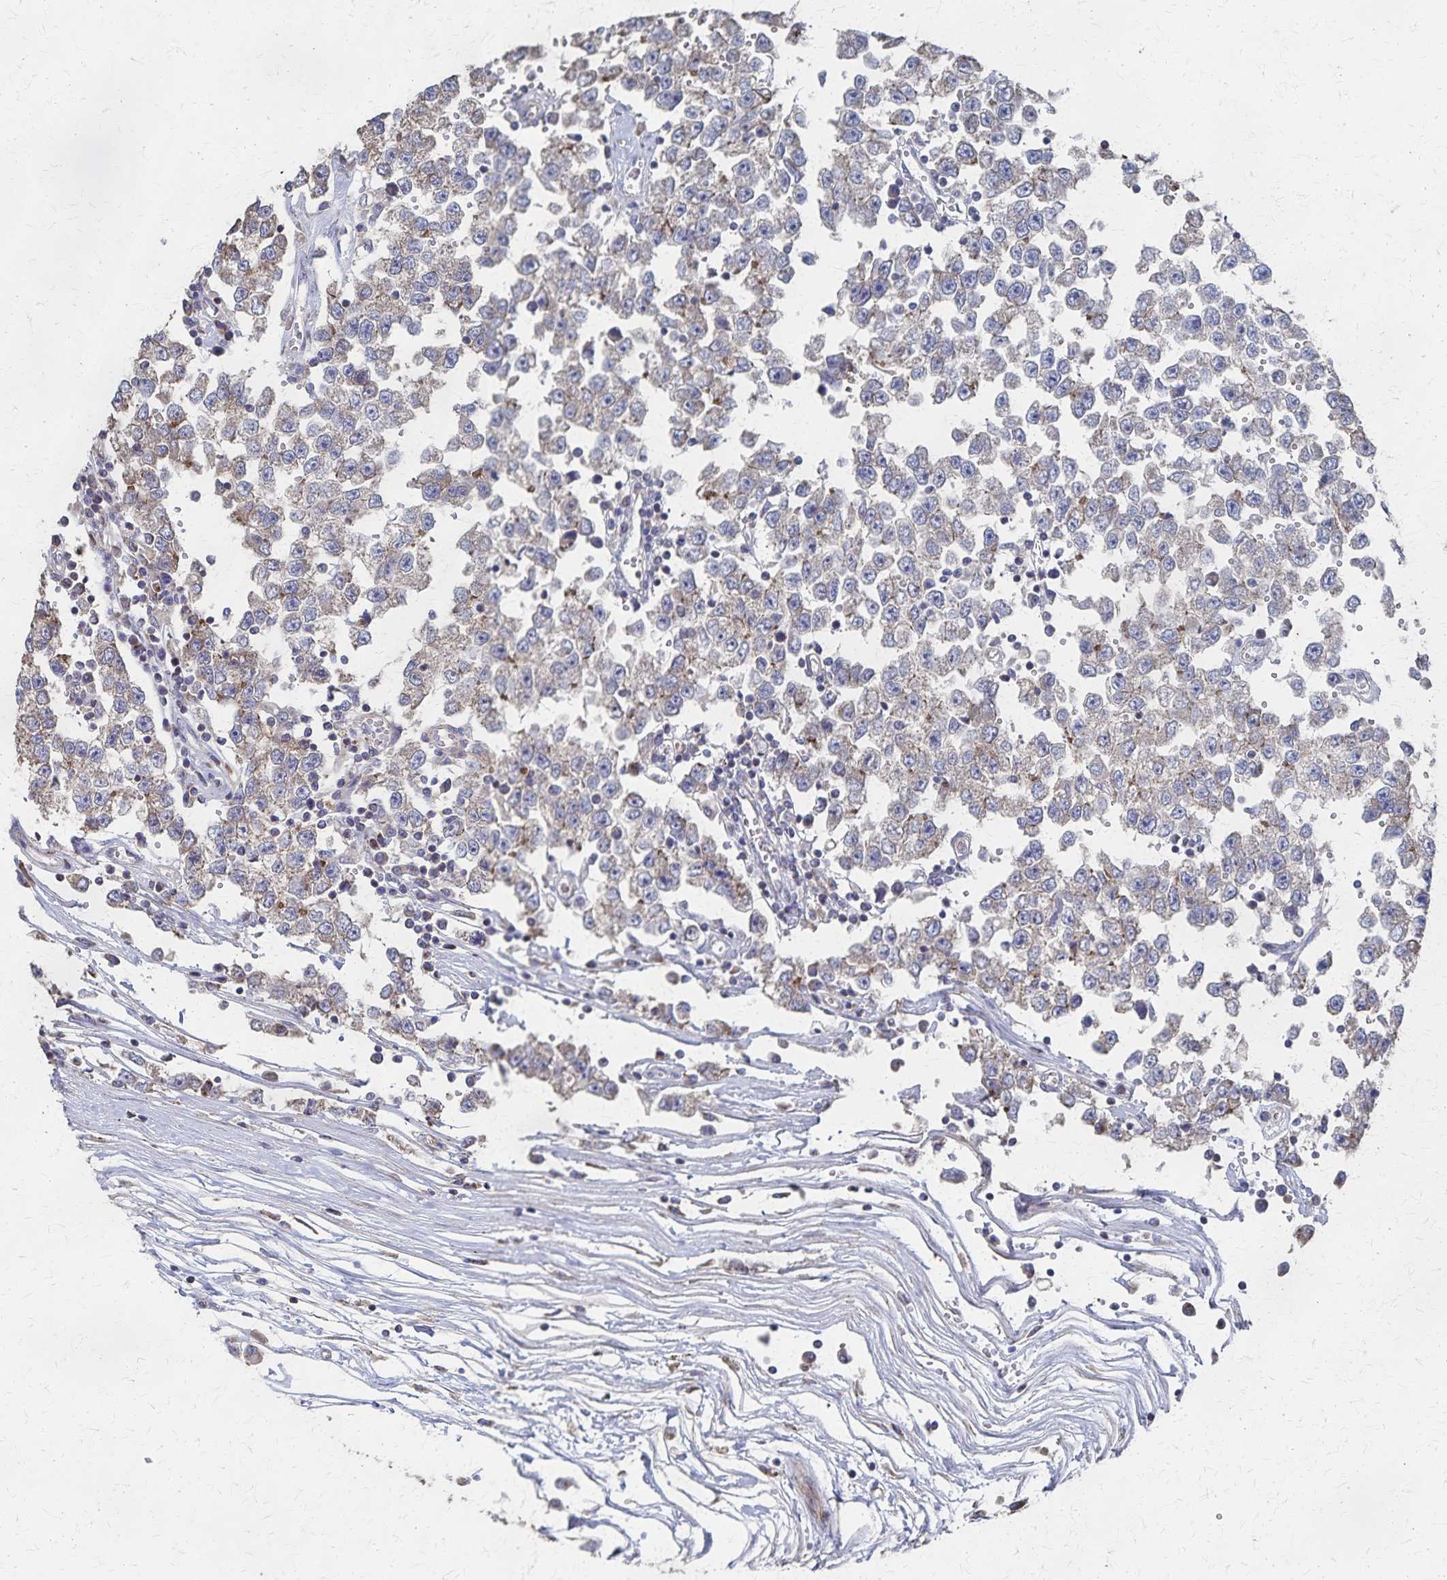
{"staining": {"intensity": "weak", "quantity": "25%-75%", "location": "cytoplasmic/membranous"}, "tissue": "testis cancer", "cell_type": "Tumor cells", "image_type": "cancer", "snomed": [{"axis": "morphology", "description": "Seminoma, NOS"}, {"axis": "topography", "description": "Testis"}], "caption": "An image showing weak cytoplasmic/membranous expression in about 25%-75% of tumor cells in testis cancer (seminoma), as visualized by brown immunohistochemical staining.", "gene": "PGAP2", "patient": {"sex": "male", "age": 34}}